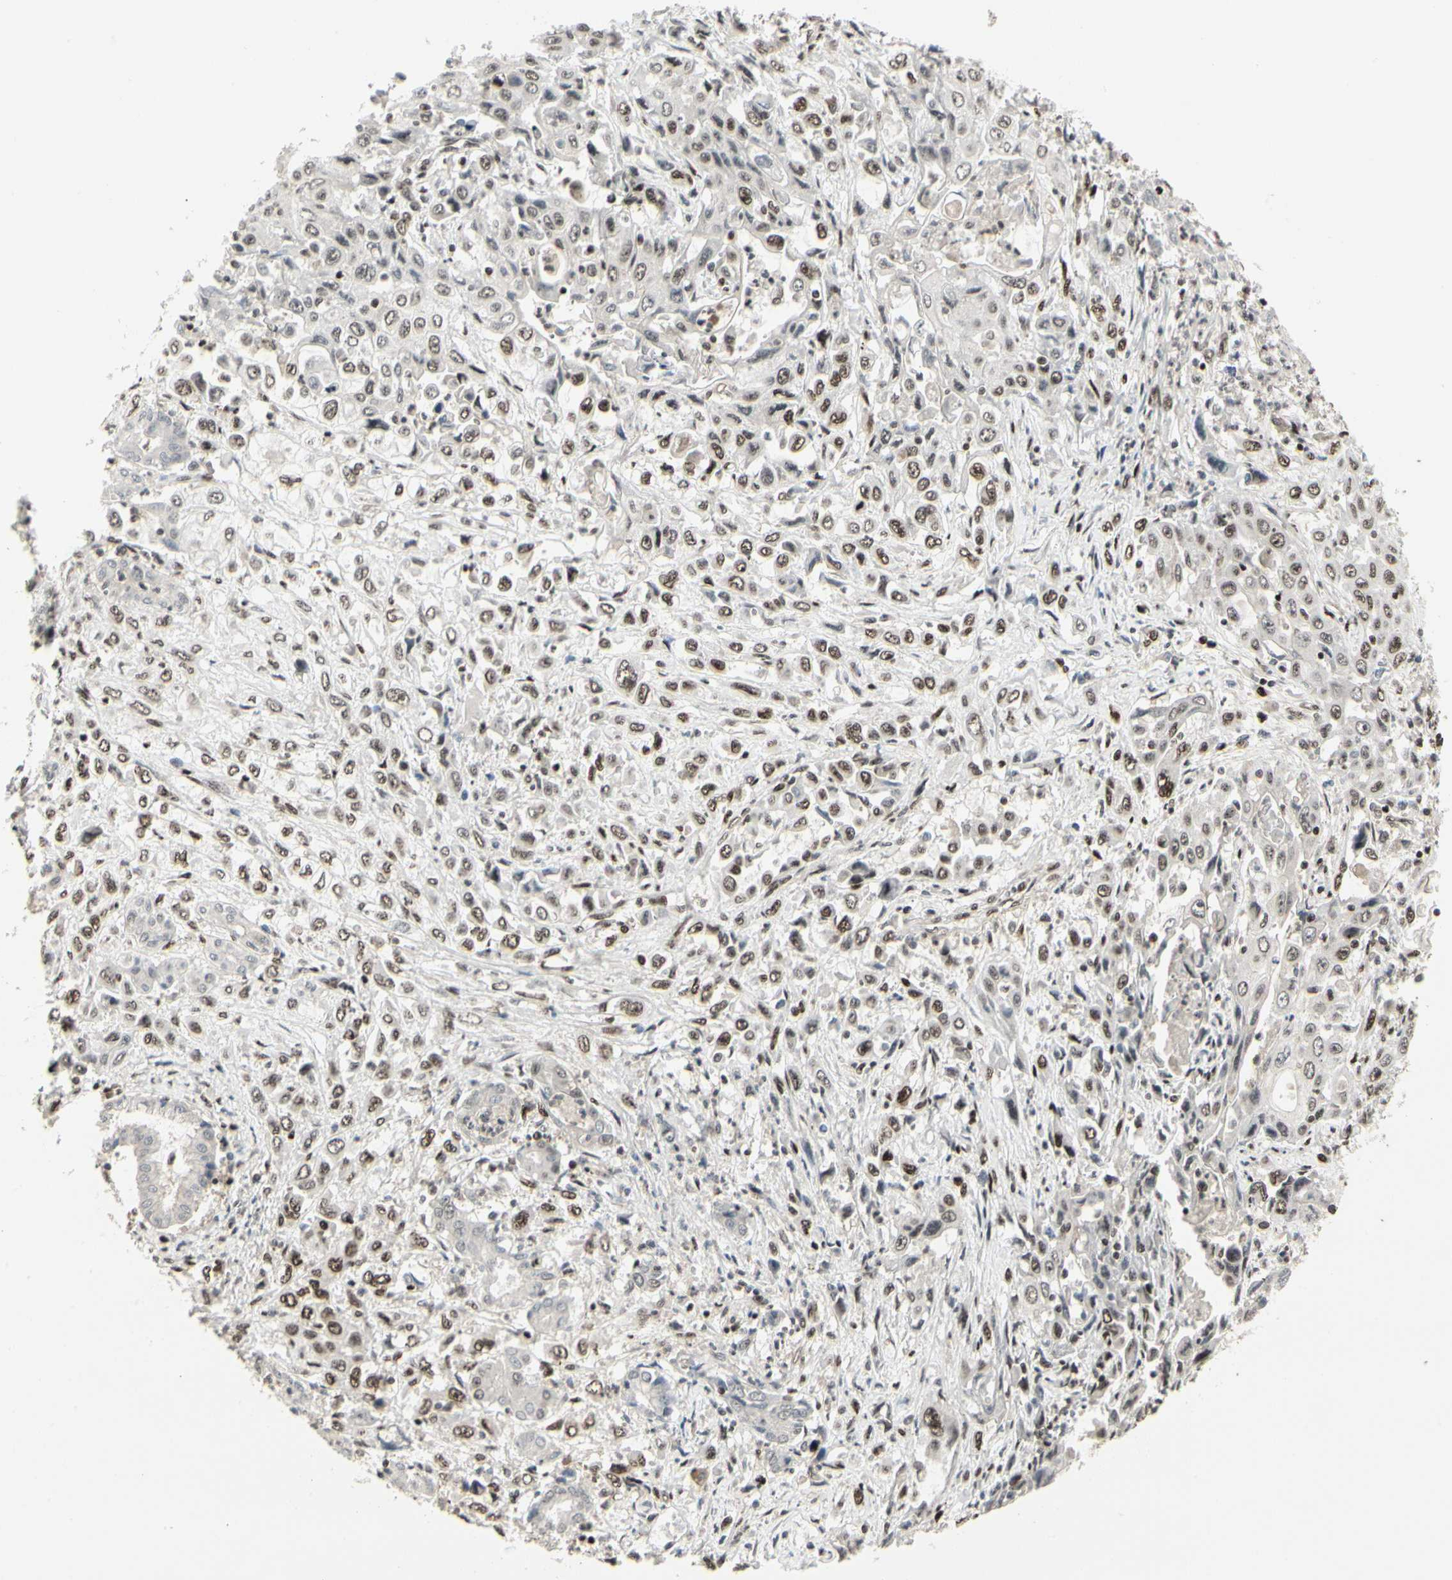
{"staining": {"intensity": "strong", "quantity": ">75%", "location": "nuclear"}, "tissue": "pancreatic cancer", "cell_type": "Tumor cells", "image_type": "cancer", "snomed": [{"axis": "morphology", "description": "Adenocarcinoma, NOS"}, {"axis": "topography", "description": "Pancreas"}], "caption": "Tumor cells exhibit high levels of strong nuclear positivity in about >75% of cells in human pancreatic cancer. (DAB IHC with brightfield microscopy, high magnification).", "gene": "FOXJ2", "patient": {"sex": "male", "age": 70}}